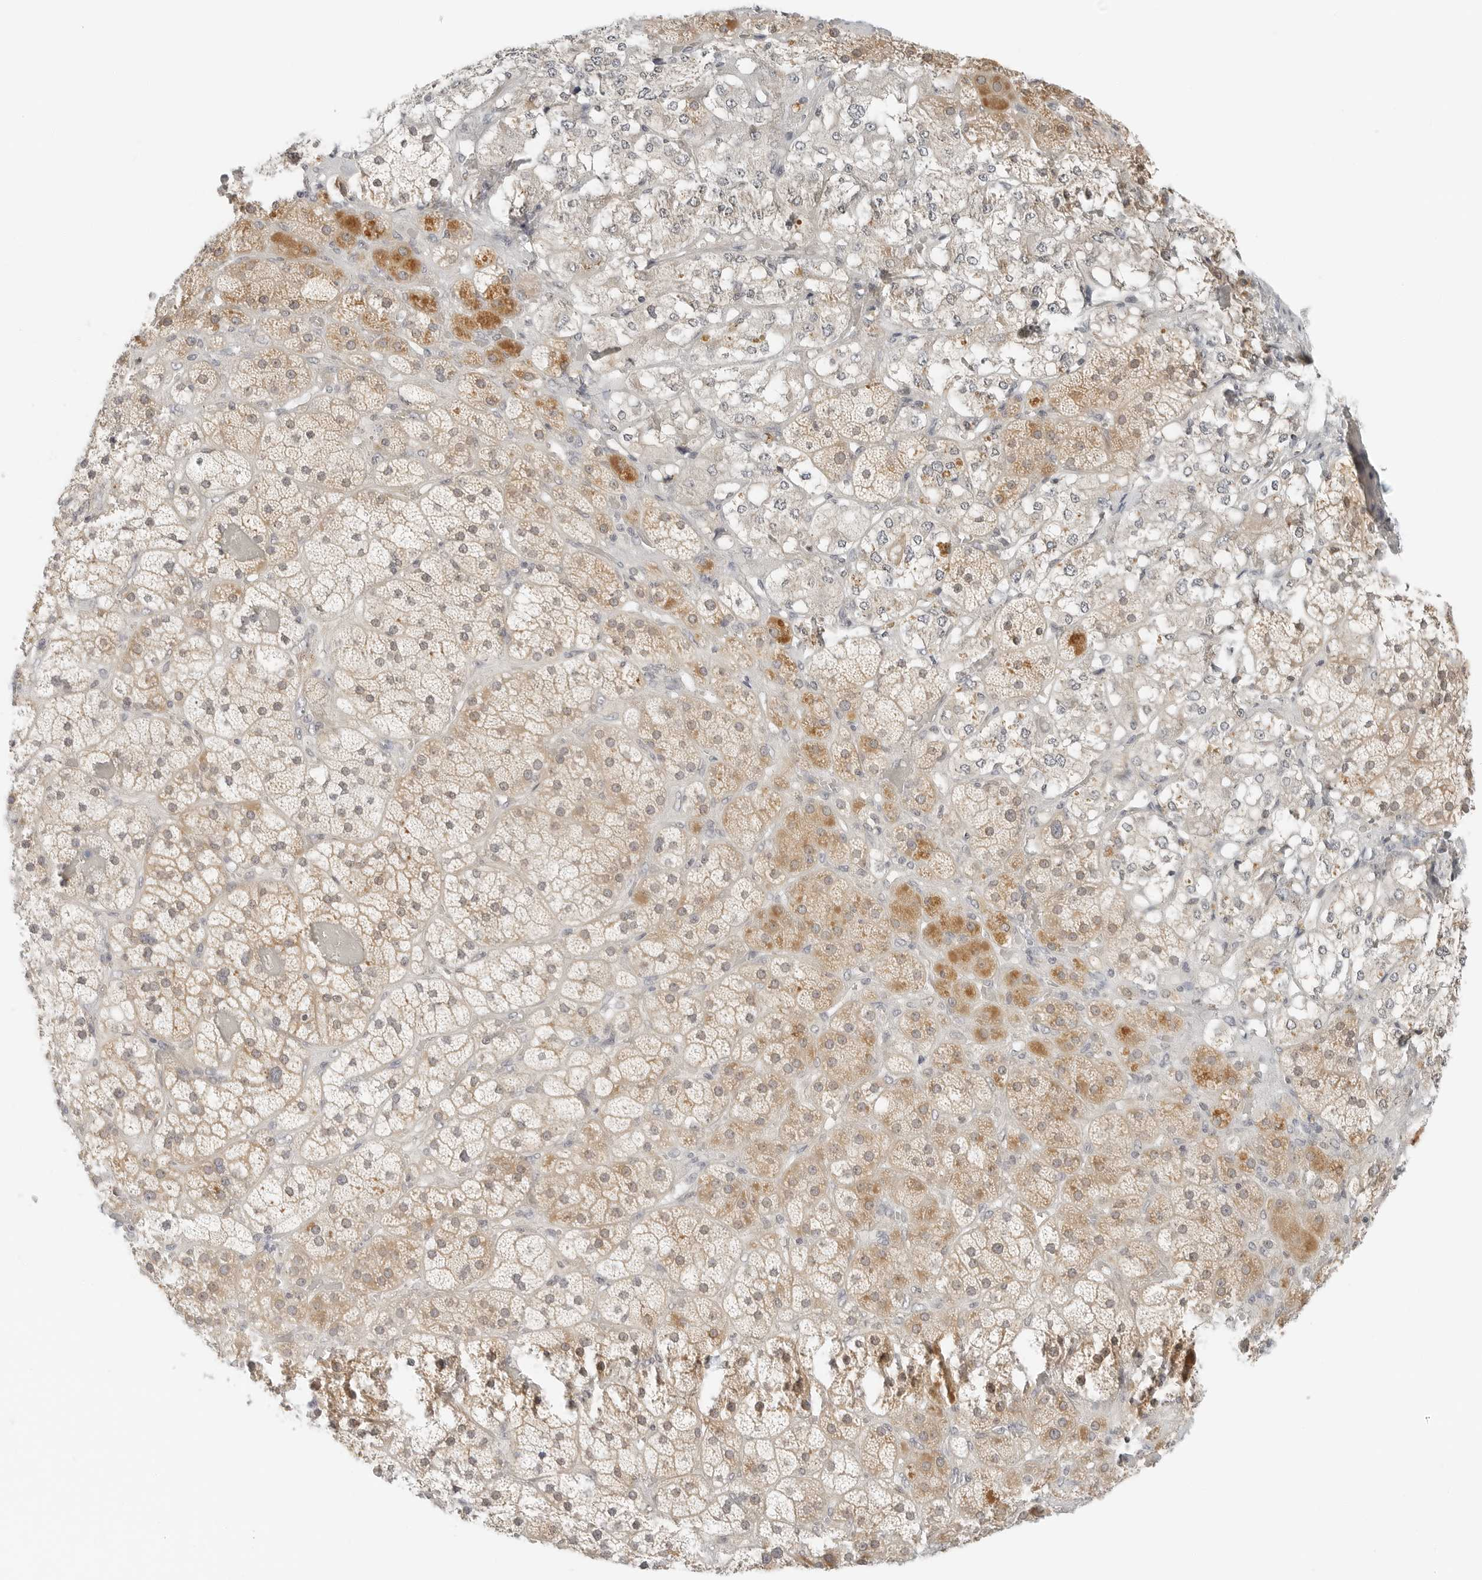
{"staining": {"intensity": "moderate", "quantity": ">75%", "location": "cytoplasmic/membranous"}, "tissue": "adrenal gland", "cell_type": "Glandular cells", "image_type": "normal", "snomed": [{"axis": "morphology", "description": "Normal tissue, NOS"}, {"axis": "topography", "description": "Adrenal gland"}], "caption": "Adrenal gland stained for a protein (brown) reveals moderate cytoplasmic/membranous positive staining in about >75% of glandular cells.", "gene": "IQCC", "patient": {"sex": "male", "age": 57}}